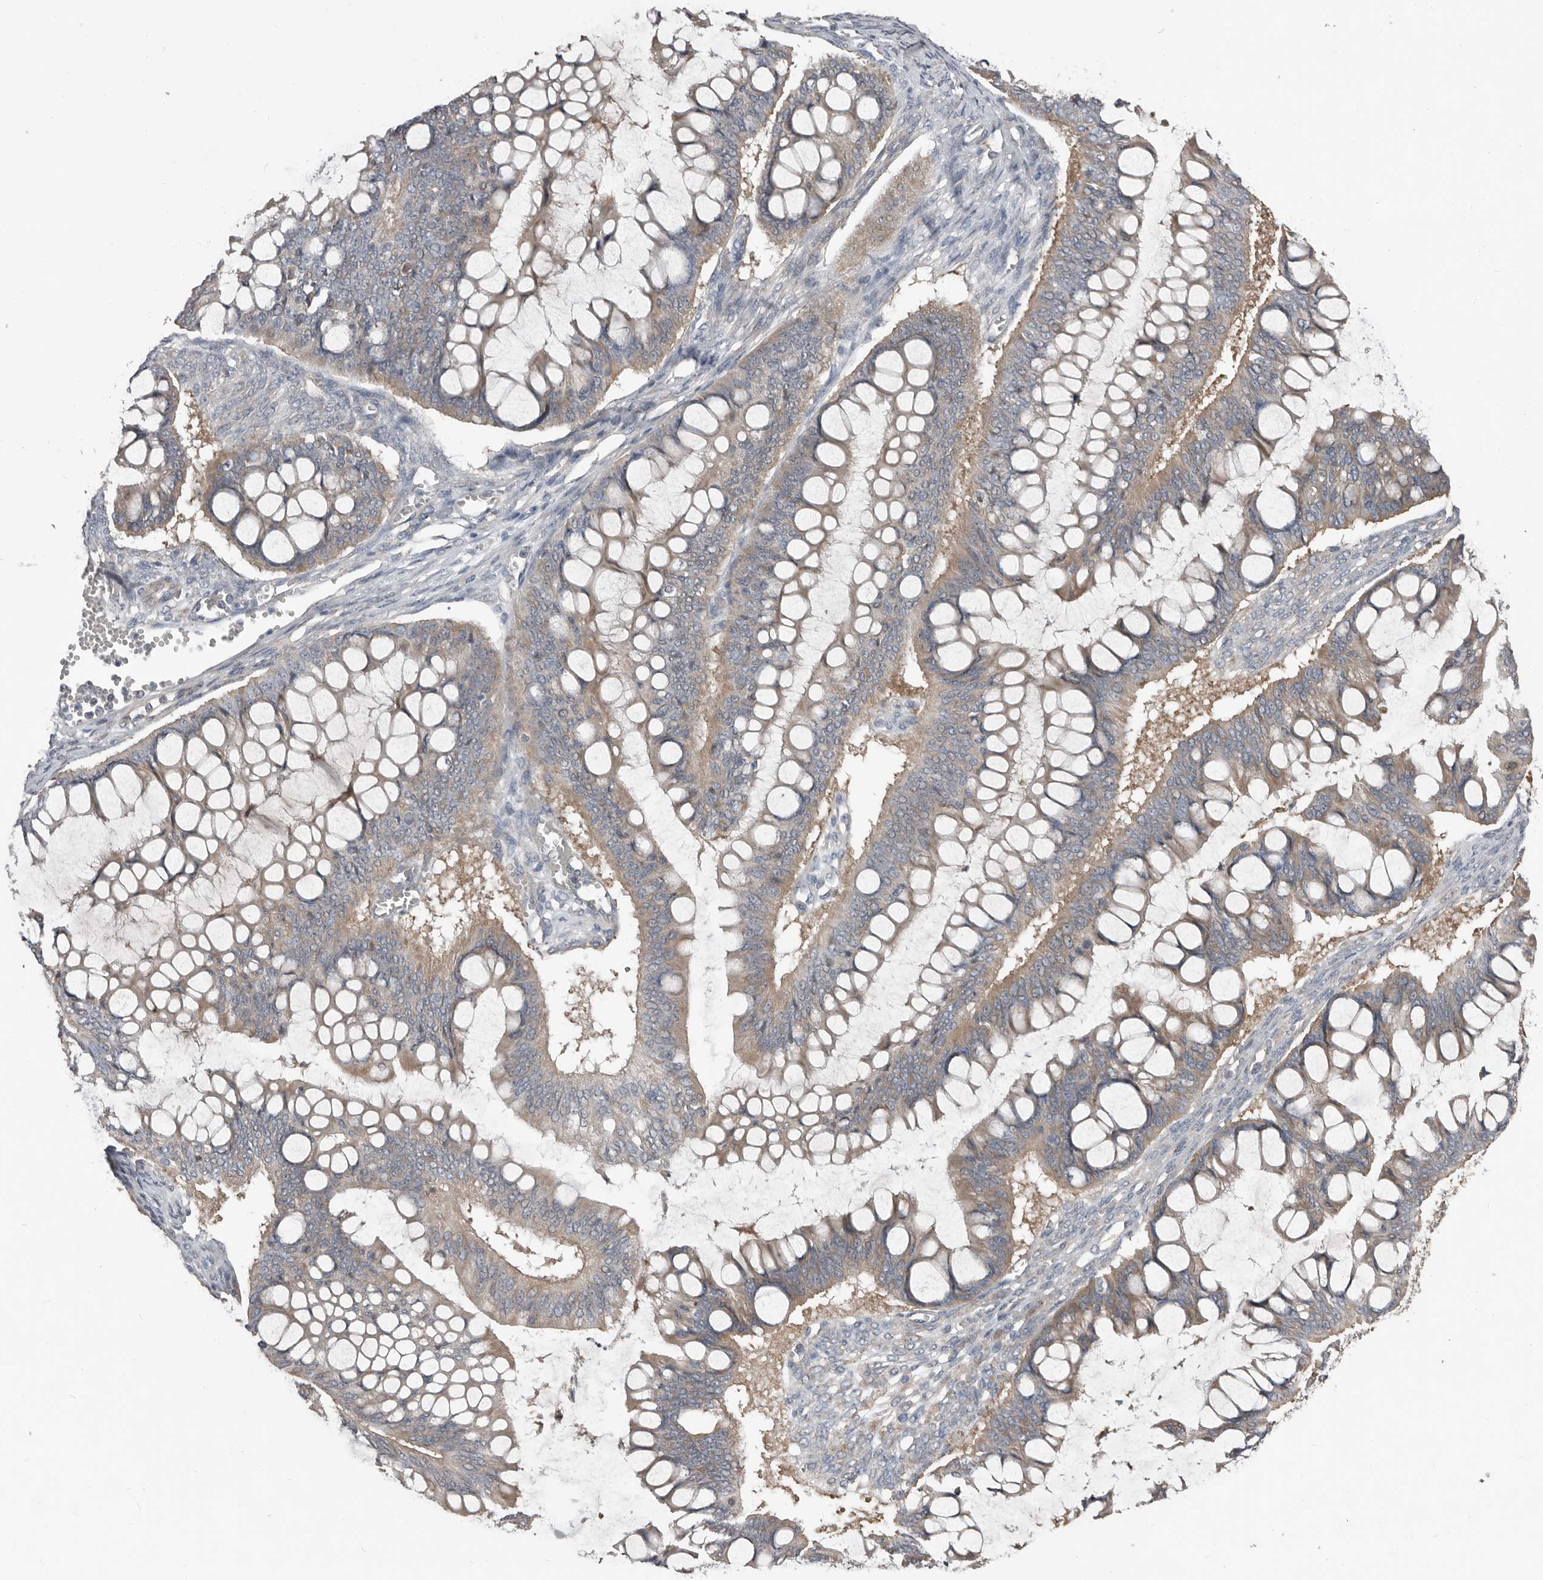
{"staining": {"intensity": "weak", "quantity": ">75%", "location": "cytoplasmic/membranous"}, "tissue": "ovarian cancer", "cell_type": "Tumor cells", "image_type": "cancer", "snomed": [{"axis": "morphology", "description": "Cystadenocarcinoma, mucinous, NOS"}, {"axis": "topography", "description": "Ovary"}], "caption": "Protein staining shows weak cytoplasmic/membranous expression in approximately >75% of tumor cells in ovarian mucinous cystadenocarcinoma.", "gene": "AKNAD1", "patient": {"sex": "female", "age": 73}}